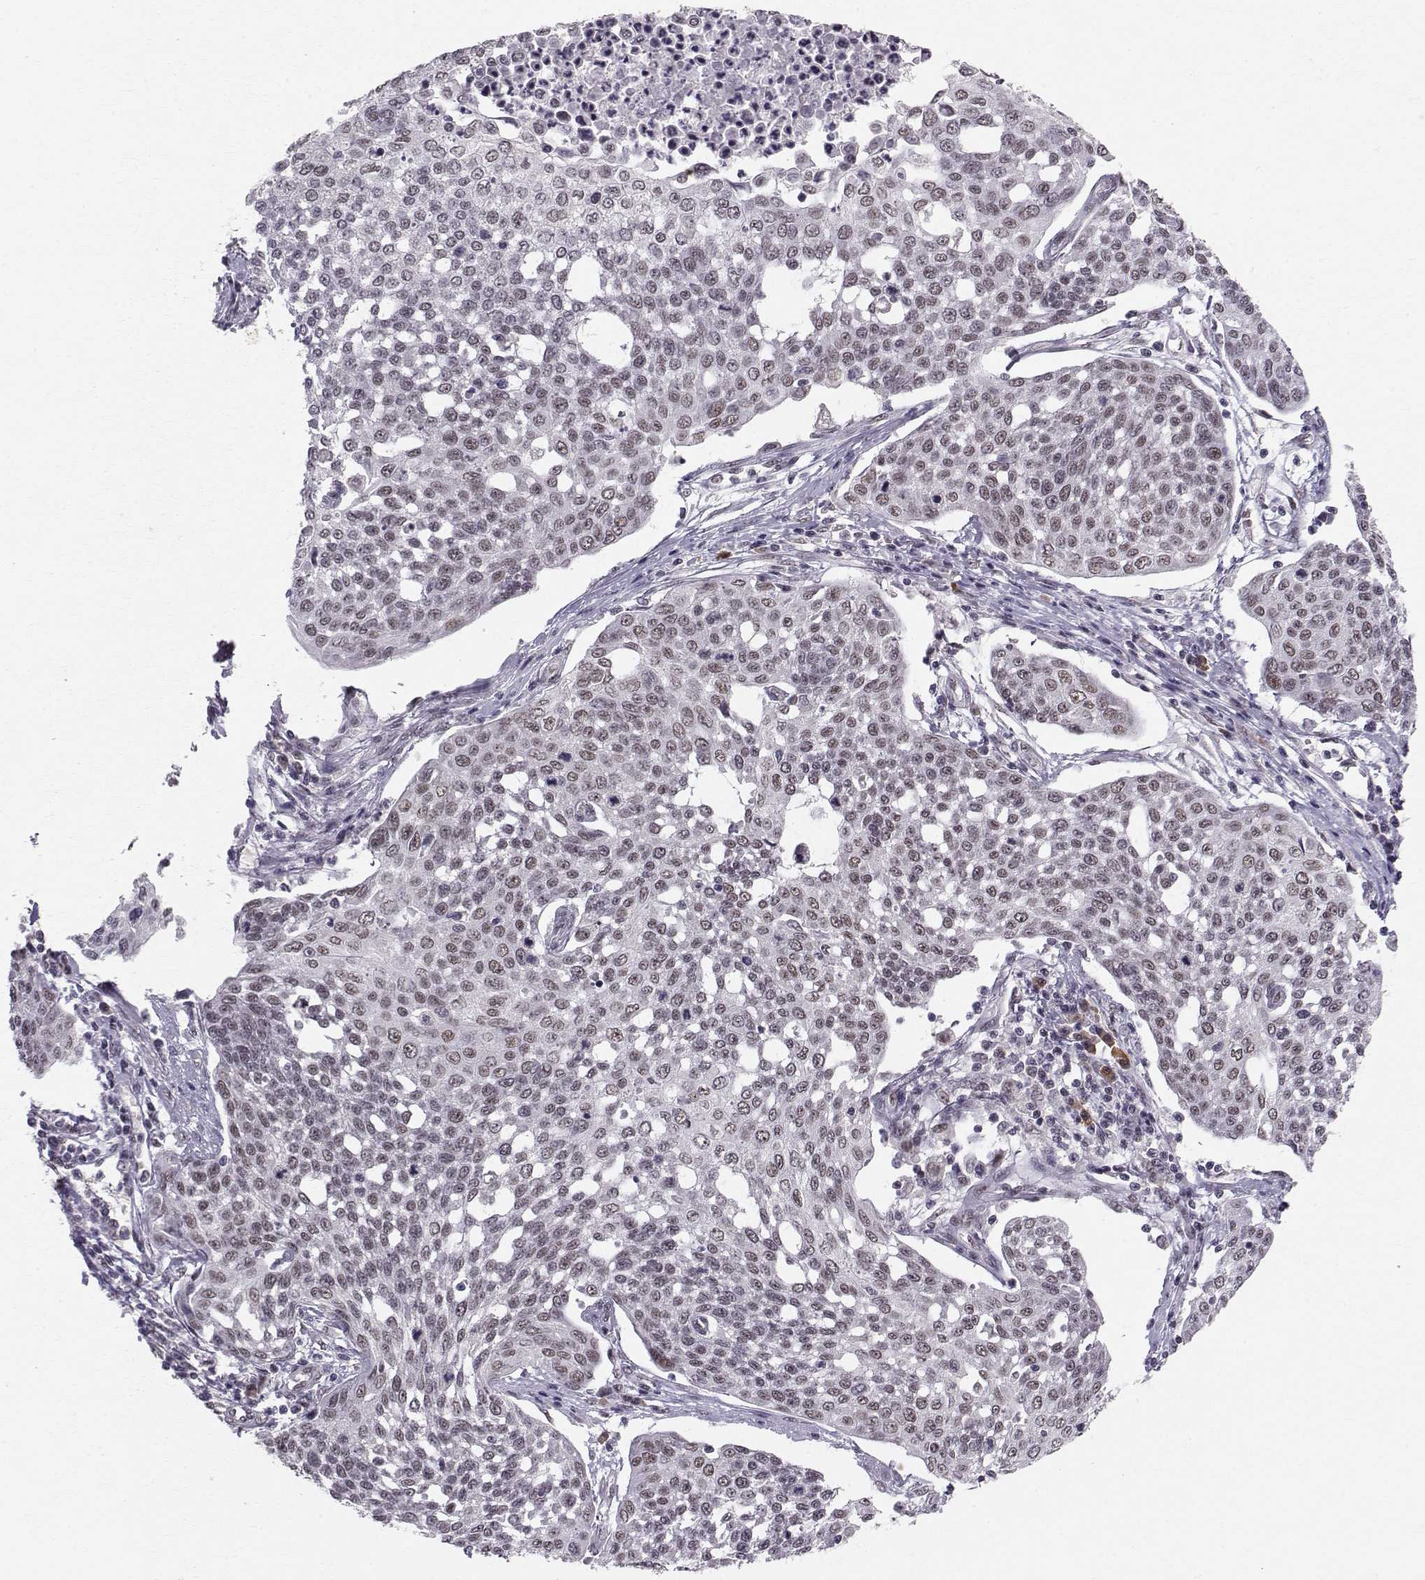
{"staining": {"intensity": "moderate", "quantity": "<25%", "location": "nuclear"}, "tissue": "cervical cancer", "cell_type": "Tumor cells", "image_type": "cancer", "snomed": [{"axis": "morphology", "description": "Squamous cell carcinoma, NOS"}, {"axis": "topography", "description": "Cervix"}], "caption": "Immunohistochemistry (IHC) (DAB) staining of squamous cell carcinoma (cervical) reveals moderate nuclear protein expression in approximately <25% of tumor cells.", "gene": "RPP38", "patient": {"sex": "female", "age": 34}}